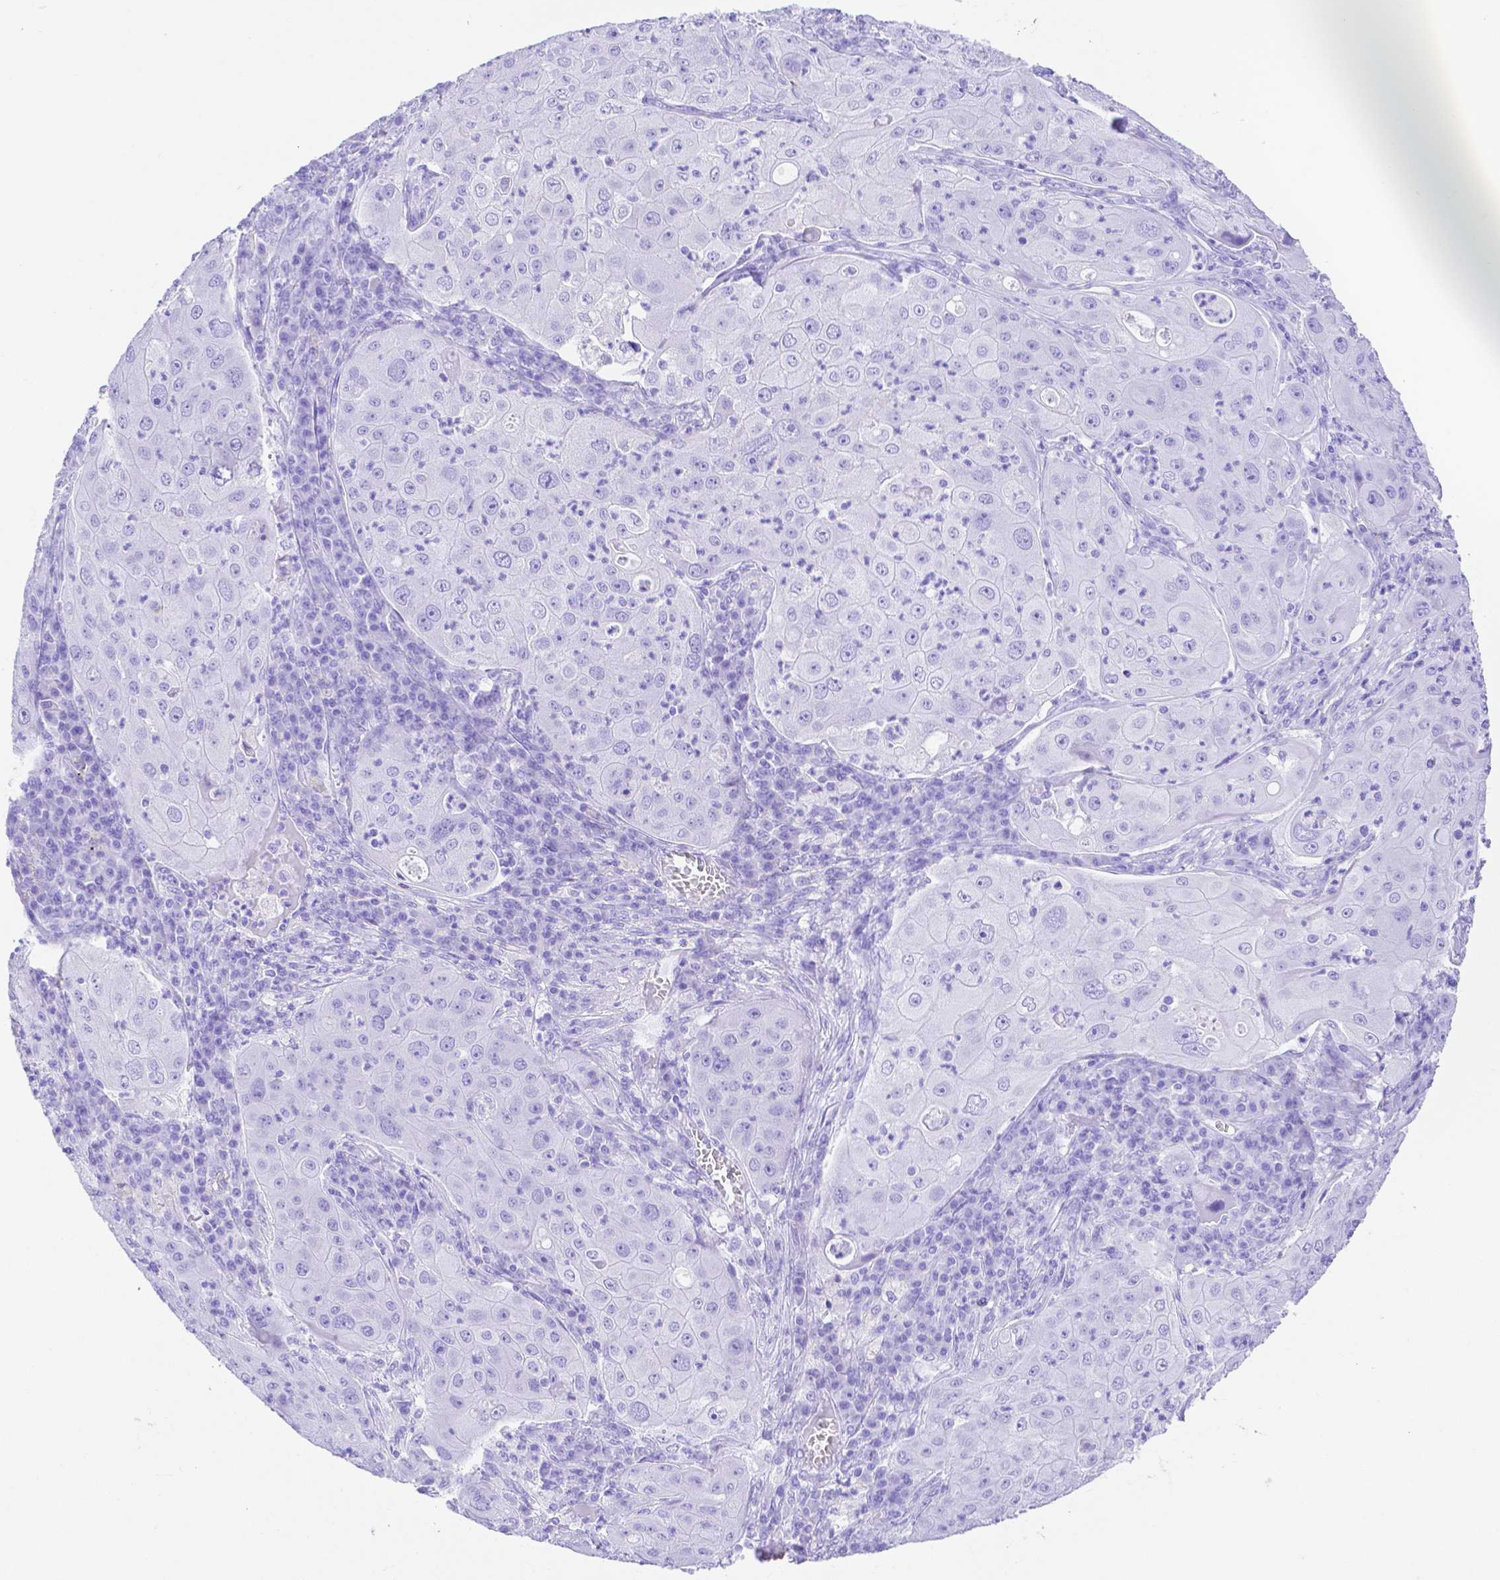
{"staining": {"intensity": "negative", "quantity": "none", "location": "none"}, "tissue": "lung cancer", "cell_type": "Tumor cells", "image_type": "cancer", "snomed": [{"axis": "morphology", "description": "Squamous cell carcinoma, NOS"}, {"axis": "topography", "description": "Lung"}], "caption": "Lung cancer was stained to show a protein in brown. There is no significant staining in tumor cells.", "gene": "SMR3A", "patient": {"sex": "female", "age": 59}}